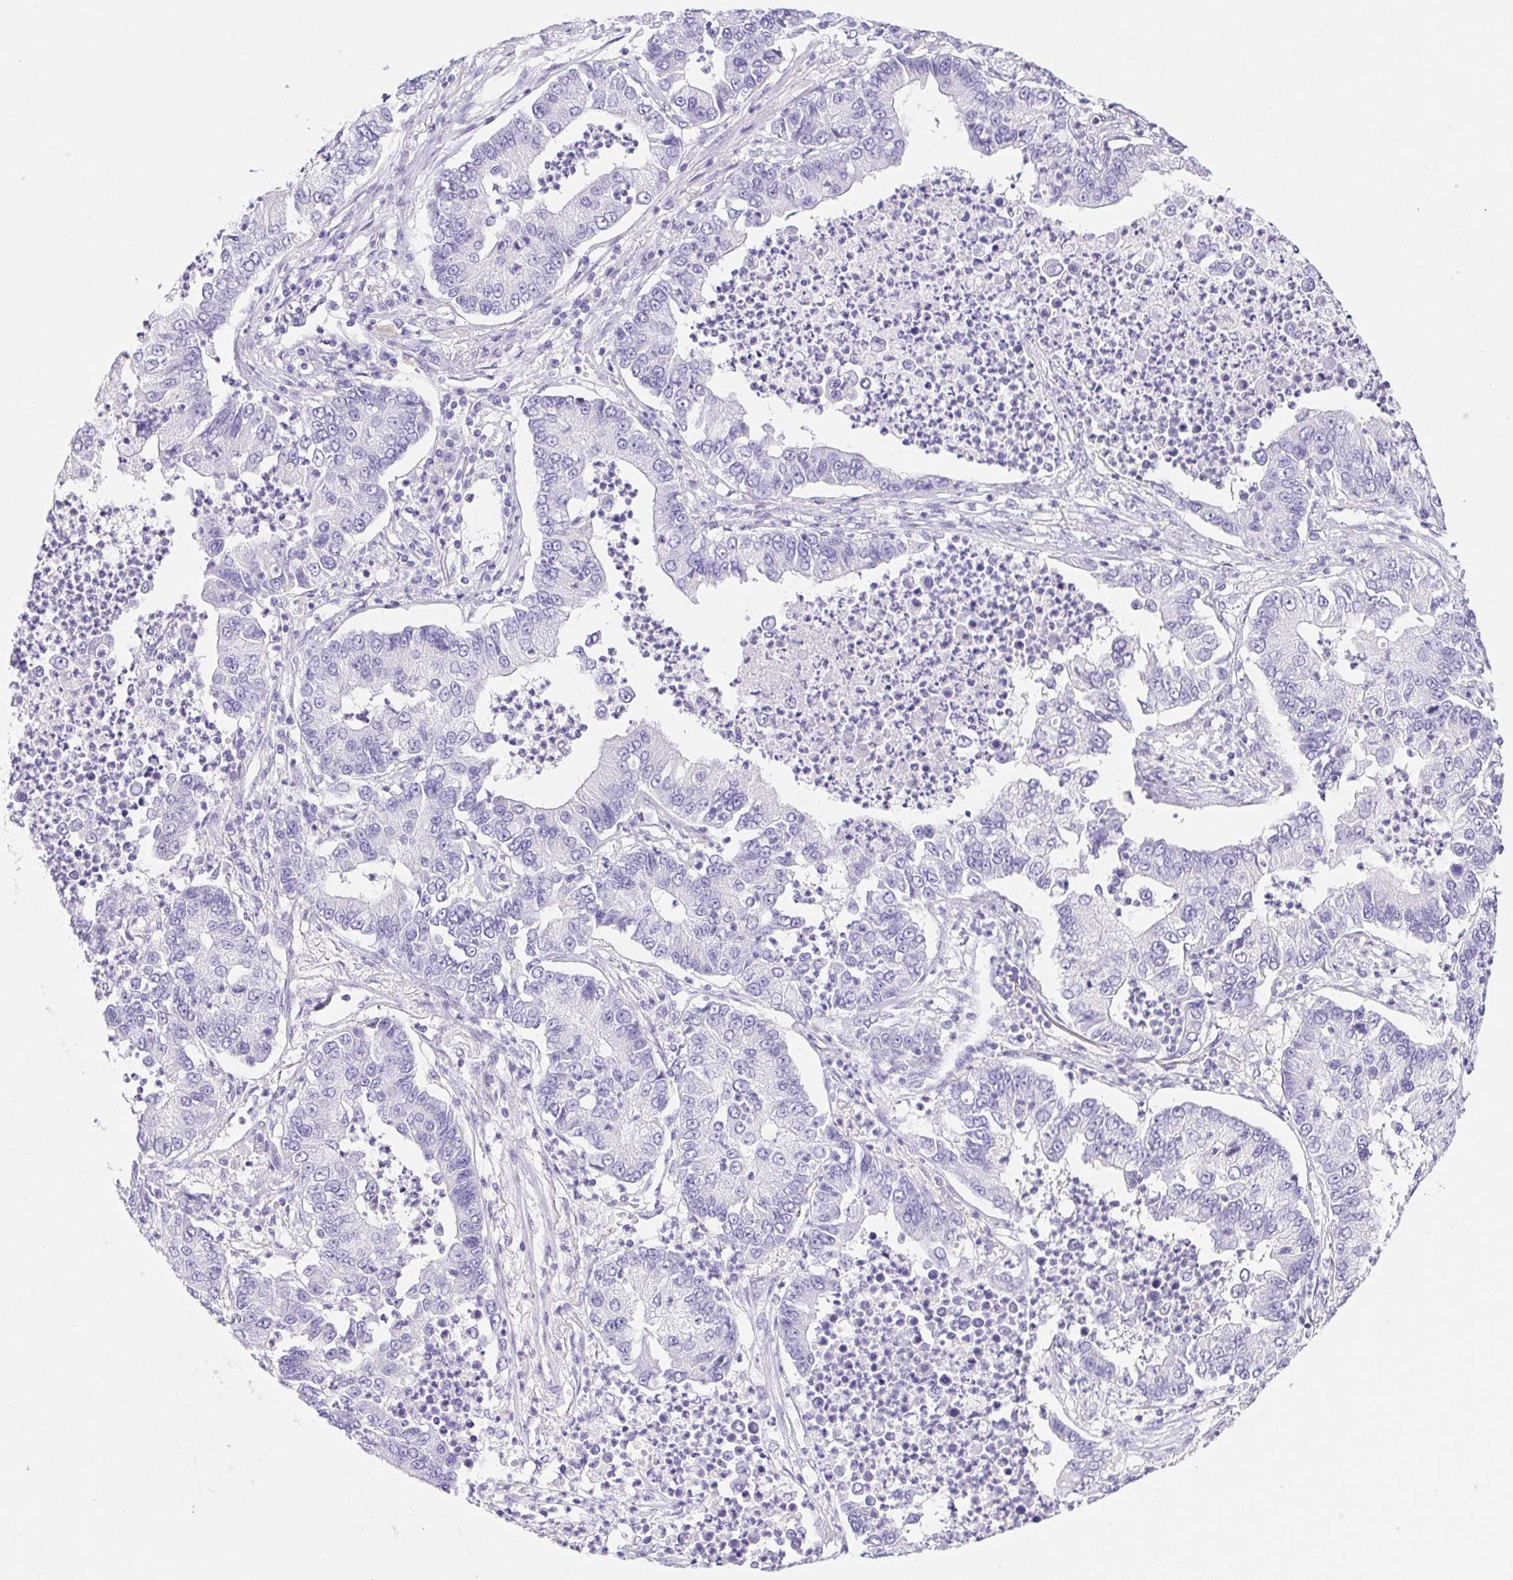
{"staining": {"intensity": "negative", "quantity": "none", "location": "none"}, "tissue": "lung cancer", "cell_type": "Tumor cells", "image_type": "cancer", "snomed": [{"axis": "morphology", "description": "Adenocarcinoma, NOS"}, {"axis": "topography", "description": "Lung"}], "caption": "Immunohistochemistry (IHC) image of adenocarcinoma (lung) stained for a protein (brown), which demonstrates no expression in tumor cells.", "gene": "PNLIP", "patient": {"sex": "female", "age": 57}}